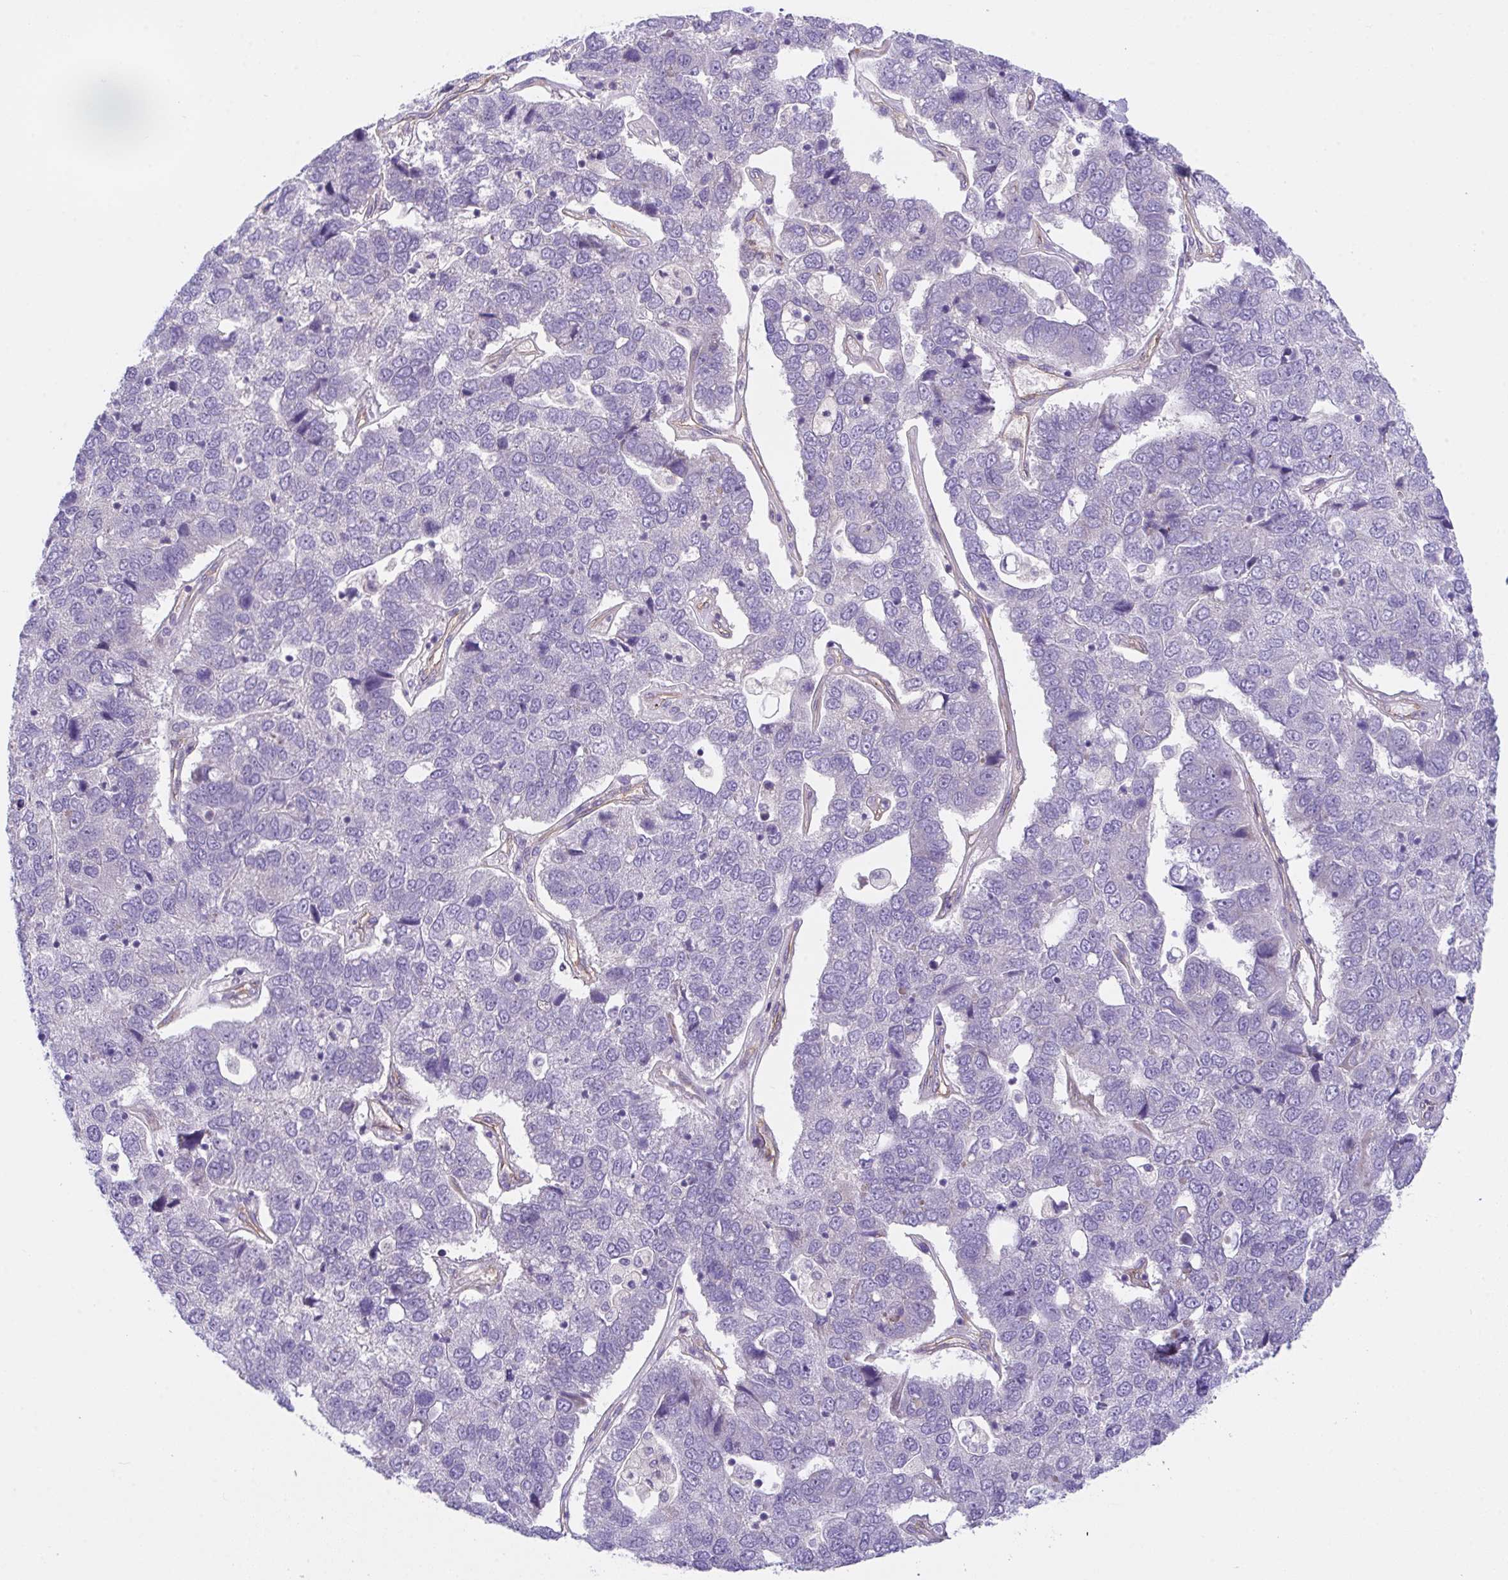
{"staining": {"intensity": "negative", "quantity": "none", "location": "none"}, "tissue": "pancreatic cancer", "cell_type": "Tumor cells", "image_type": "cancer", "snomed": [{"axis": "morphology", "description": "Adenocarcinoma, NOS"}, {"axis": "topography", "description": "Pancreas"}], "caption": "Immunohistochemistry photomicrograph of pancreatic cancer stained for a protein (brown), which demonstrates no staining in tumor cells.", "gene": "RHOXF1", "patient": {"sex": "female", "age": 61}}